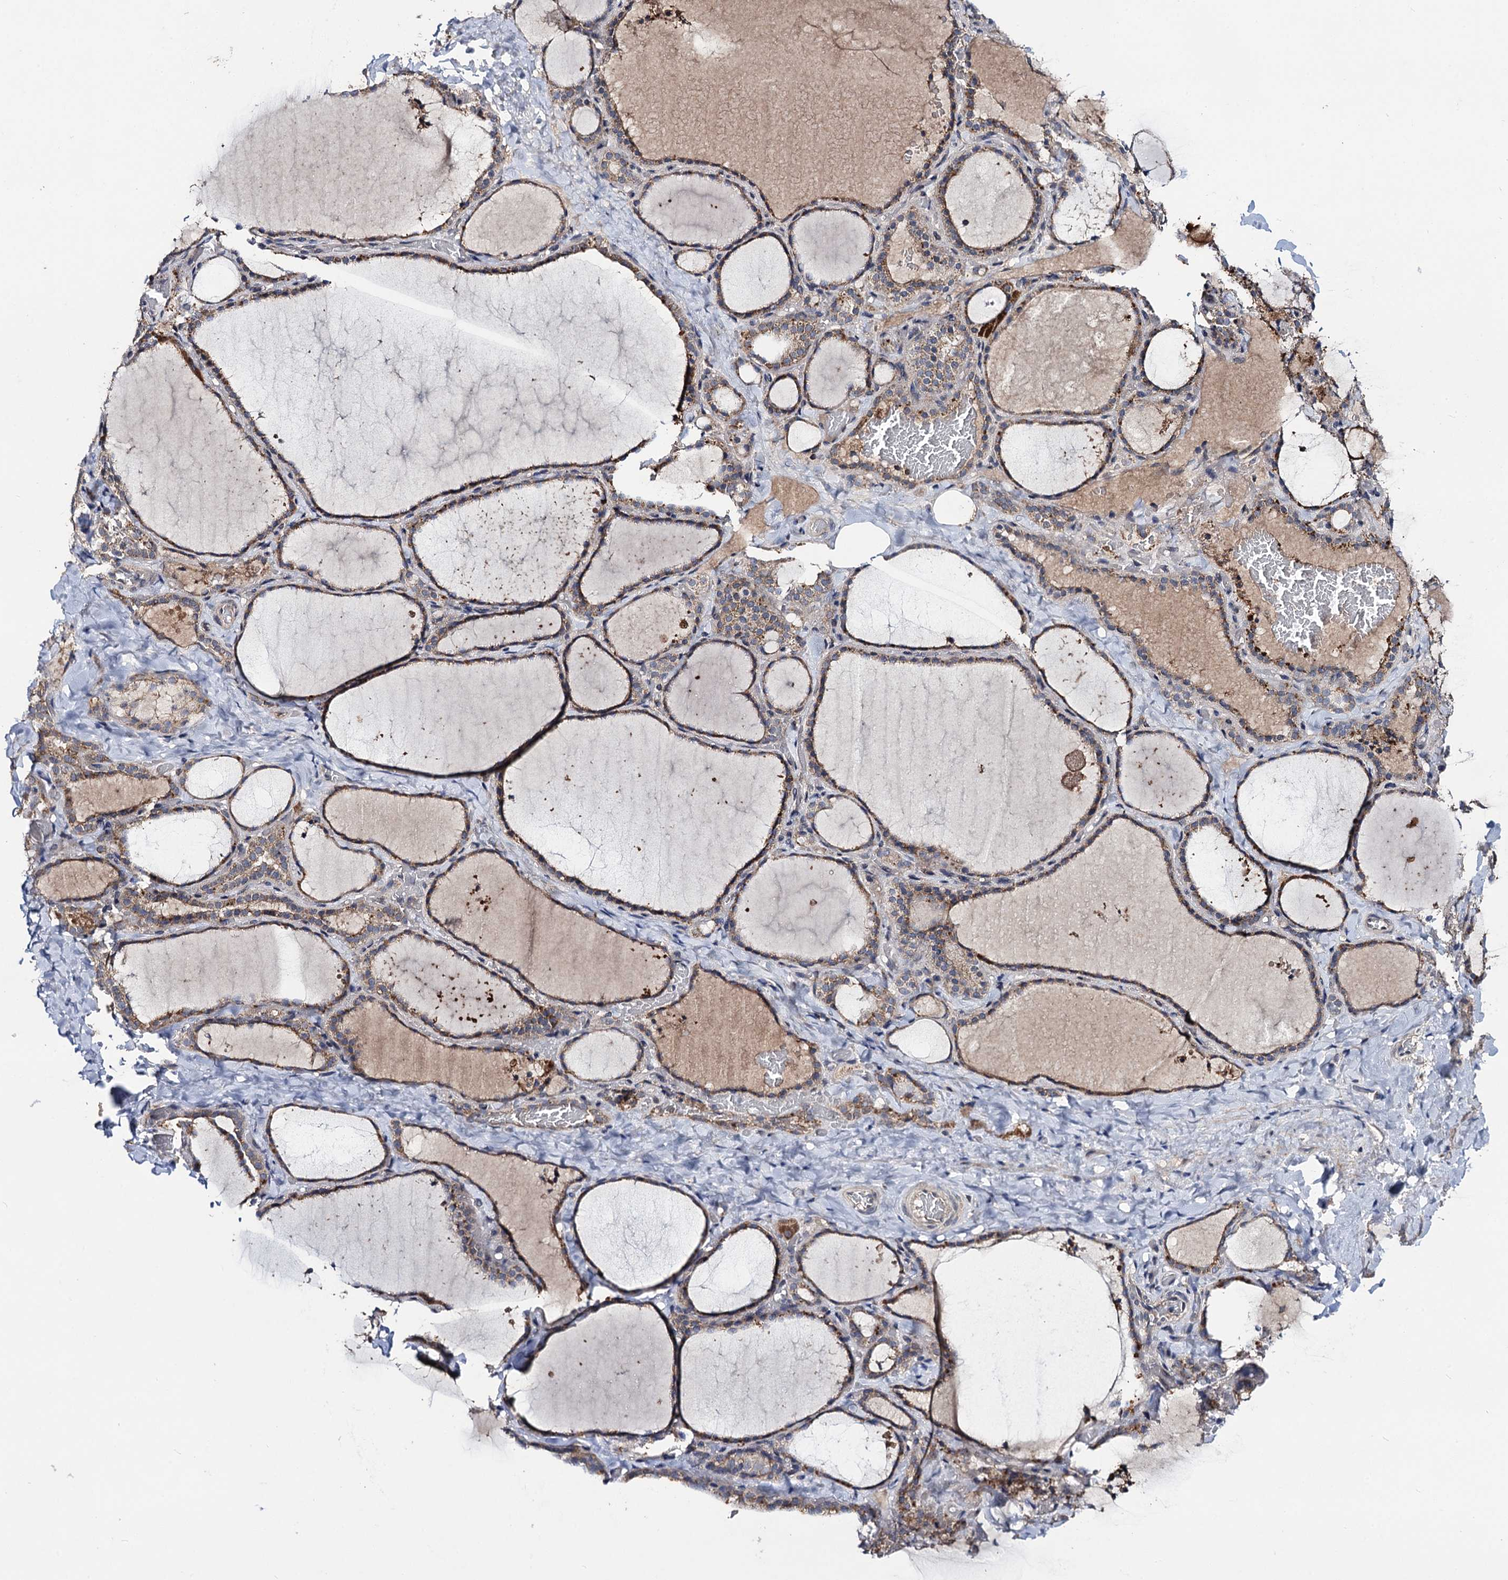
{"staining": {"intensity": "moderate", "quantity": ">75%", "location": "cytoplasmic/membranous"}, "tissue": "thyroid gland", "cell_type": "Glandular cells", "image_type": "normal", "snomed": [{"axis": "morphology", "description": "Normal tissue, NOS"}, {"axis": "topography", "description": "Thyroid gland"}], "caption": "Thyroid gland stained for a protein (brown) reveals moderate cytoplasmic/membranous positive staining in approximately >75% of glandular cells.", "gene": "VPS37D", "patient": {"sex": "female", "age": 22}}